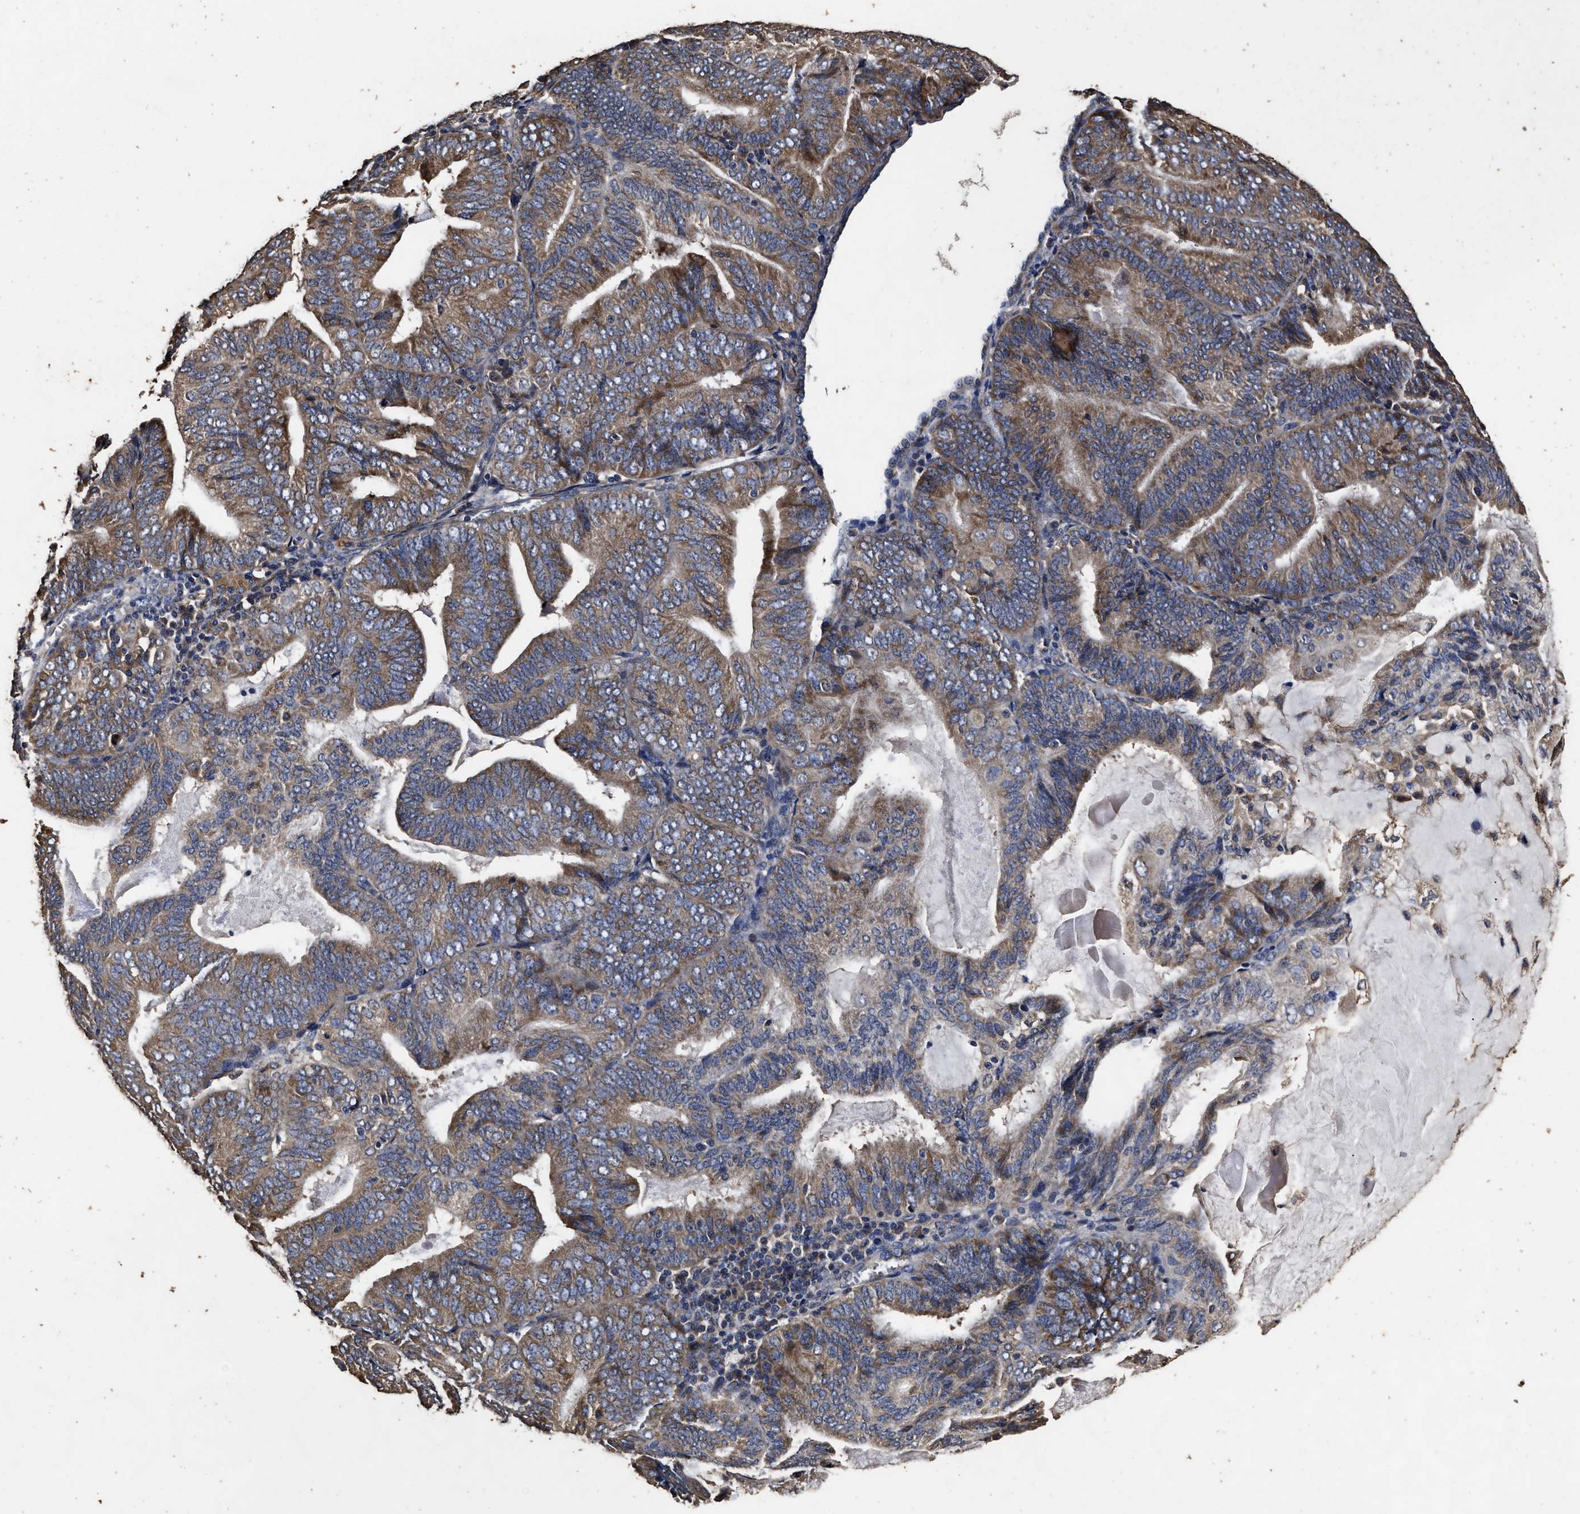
{"staining": {"intensity": "moderate", "quantity": ">75%", "location": "cytoplasmic/membranous"}, "tissue": "endometrial cancer", "cell_type": "Tumor cells", "image_type": "cancer", "snomed": [{"axis": "morphology", "description": "Adenocarcinoma, NOS"}, {"axis": "topography", "description": "Endometrium"}], "caption": "This image demonstrates immunohistochemistry (IHC) staining of human adenocarcinoma (endometrial), with medium moderate cytoplasmic/membranous staining in approximately >75% of tumor cells.", "gene": "PPM1K", "patient": {"sex": "female", "age": 81}}